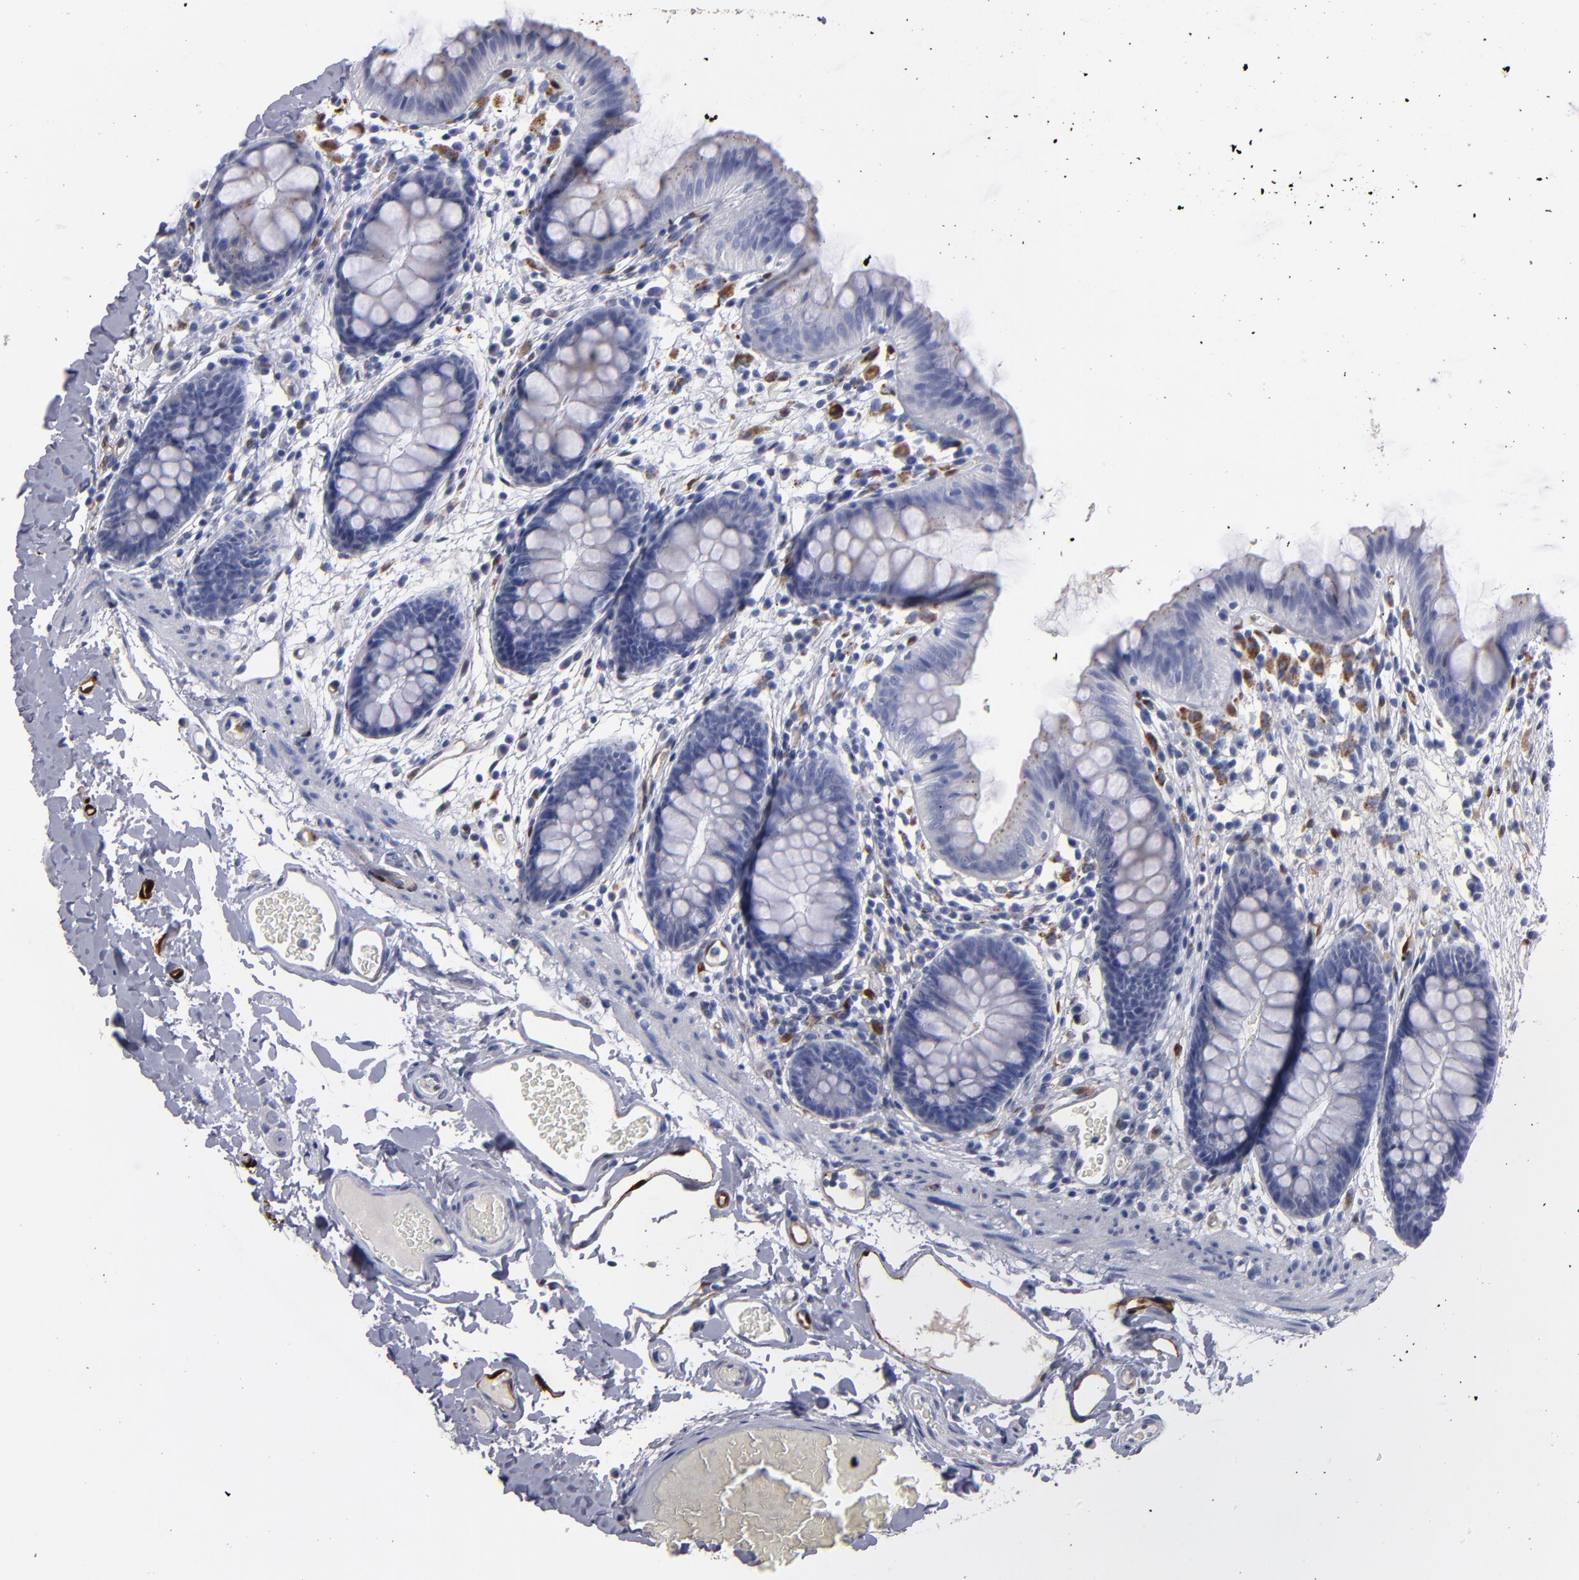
{"staining": {"intensity": "strong", "quantity": "25%-75%", "location": "cytoplasmic/membranous,nuclear"}, "tissue": "colon", "cell_type": "Endothelial cells", "image_type": "normal", "snomed": [{"axis": "morphology", "description": "Normal tissue, NOS"}, {"axis": "topography", "description": "Smooth muscle"}, {"axis": "topography", "description": "Colon"}], "caption": "Strong cytoplasmic/membranous,nuclear expression for a protein is identified in about 25%-75% of endothelial cells of normal colon using IHC.", "gene": "FABP4", "patient": {"sex": "male", "age": 67}}